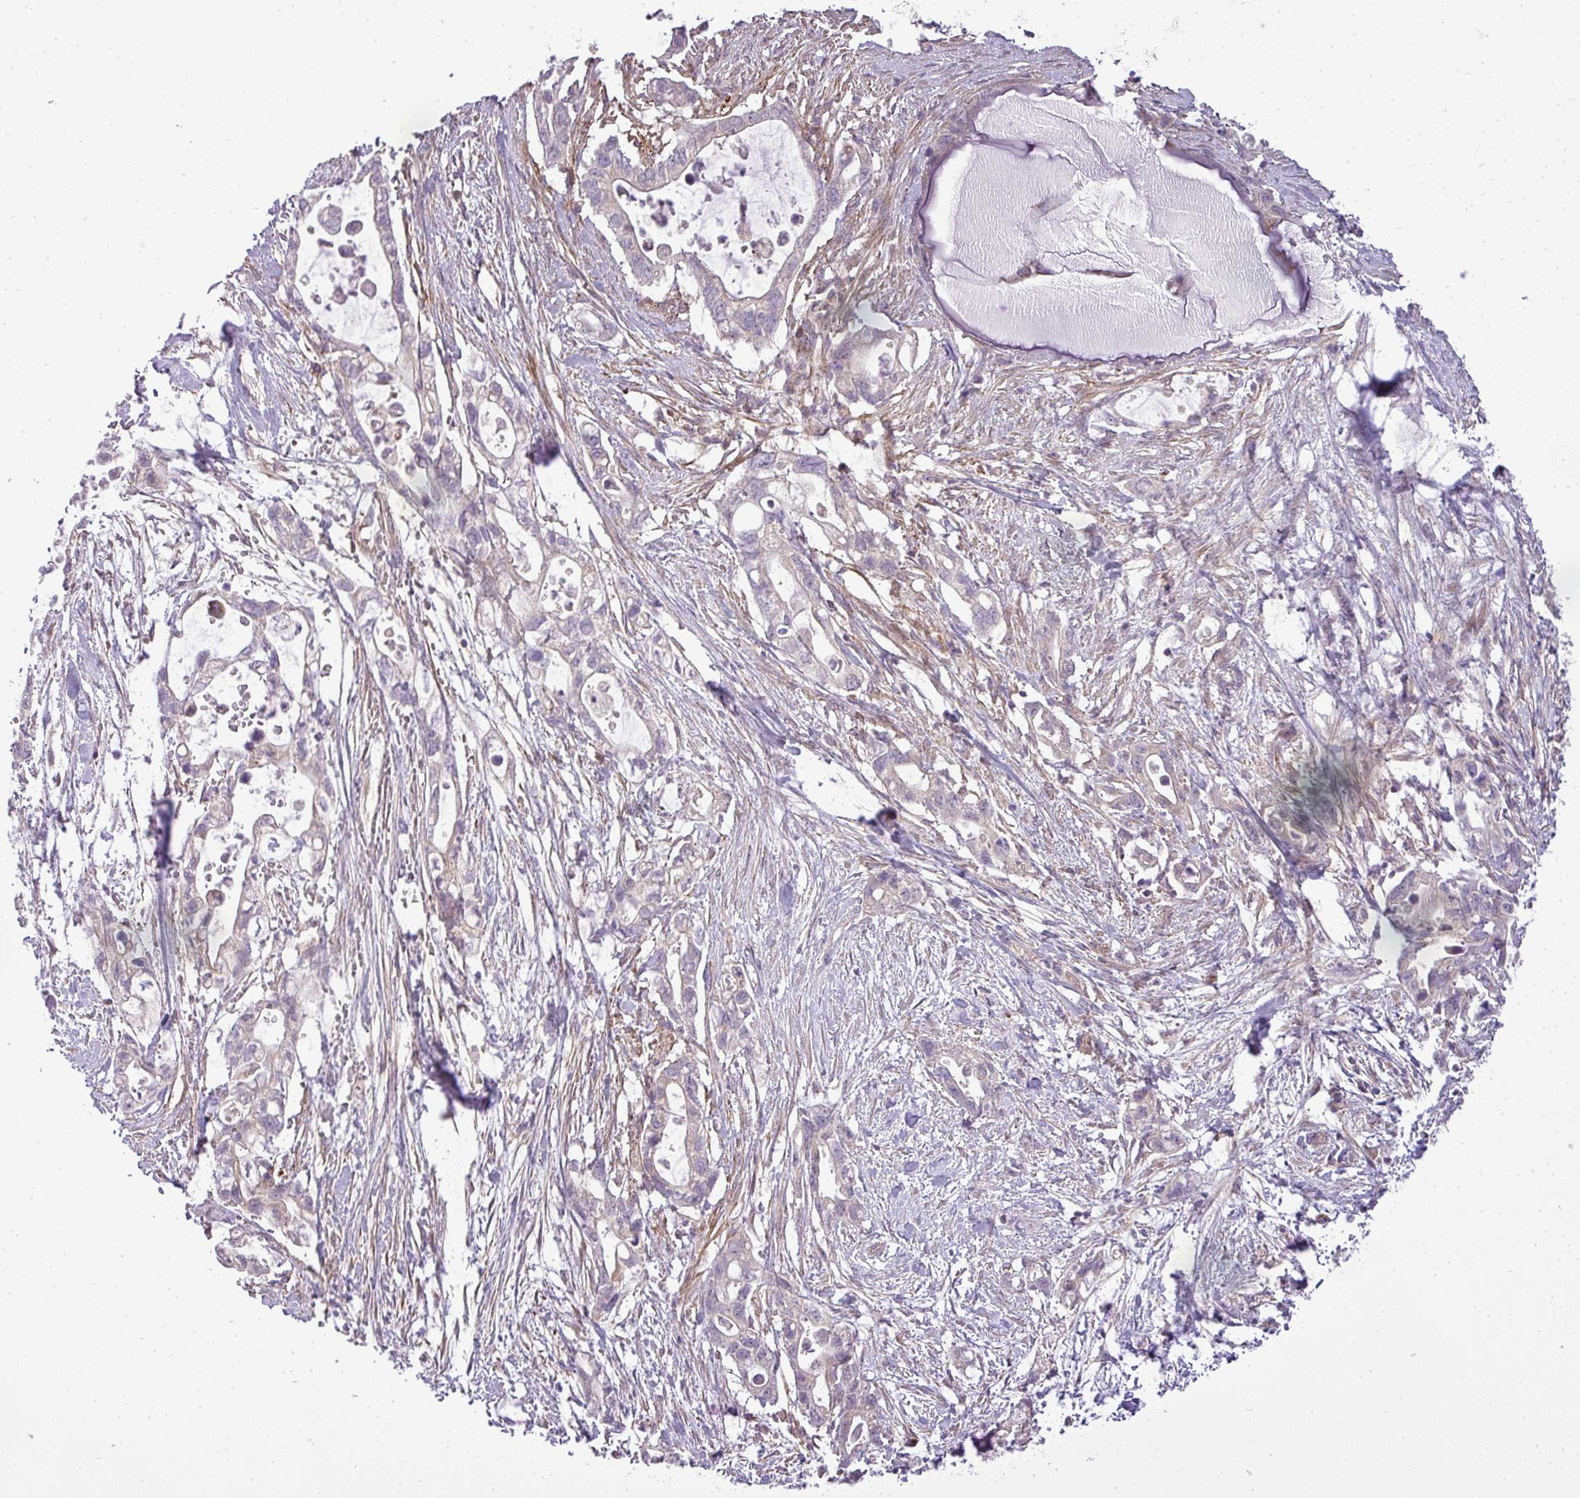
{"staining": {"intensity": "negative", "quantity": "none", "location": "none"}, "tissue": "pancreatic cancer", "cell_type": "Tumor cells", "image_type": "cancer", "snomed": [{"axis": "morphology", "description": "Adenocarcinoma, NOS"}, {"axis": "topography", "description": "Pancreas"}], "caption": "DAB (3,3'-diaminobenzidine) immunohistochemical staining of pancreatic cancer displays no significant staining in tumor cells.", "gene": "ZDHHC1", "patient": {"sex": "female", "age": 72}}